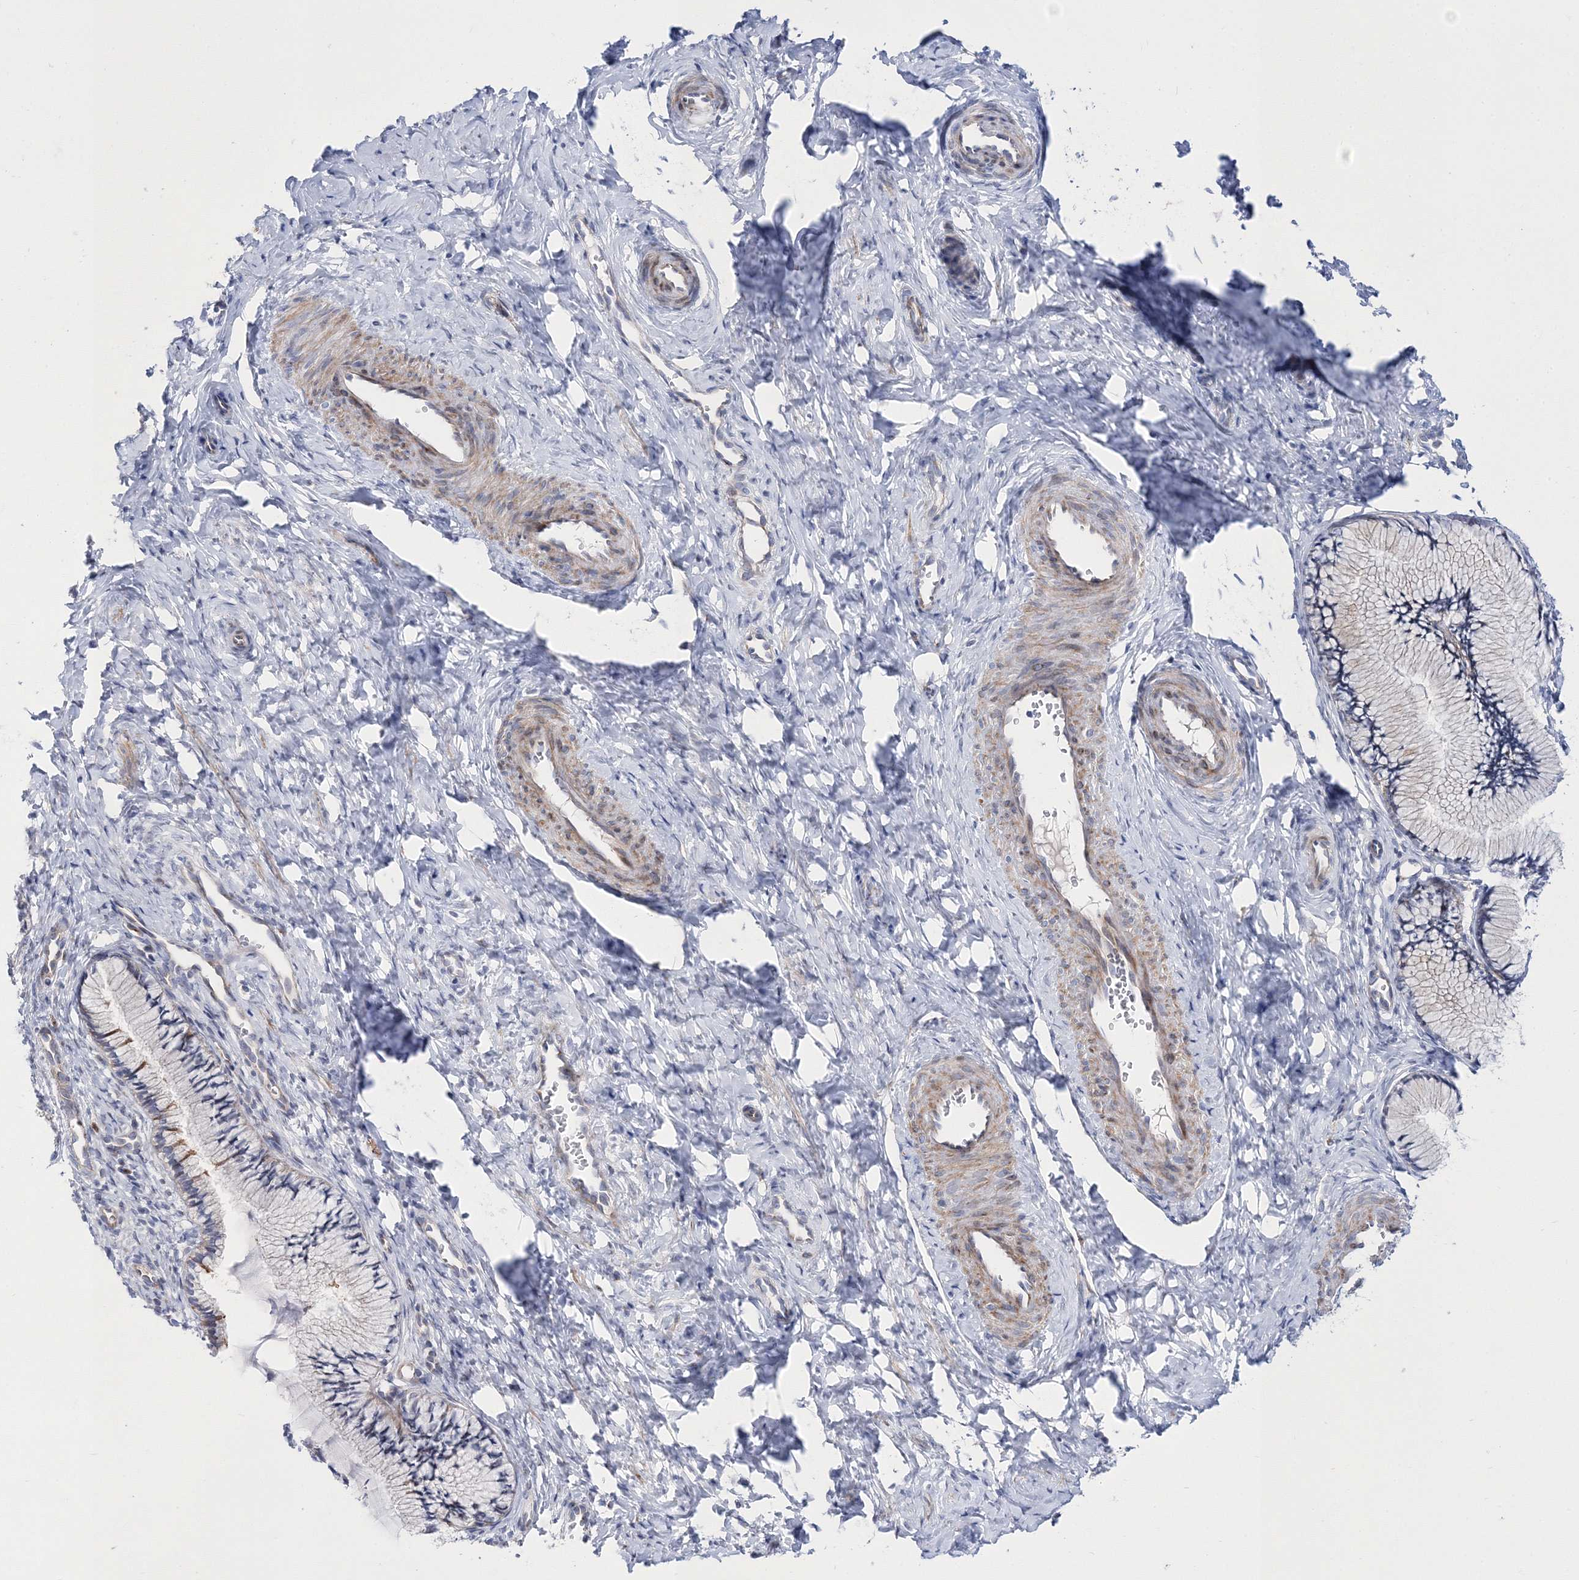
{"staining": {"intensity": "negative", "quantity": "none", "location": "none"}, "tissue": "cervix", "cell_type": "Glandular cells", "image_type": "normal", "snomed": [{"axis": "morphology", "description": "Normal tissue, NOS"}, {"axis": "topography", "description": "Cervix"}], "caption": "The photomicrograph demonstrates no significant staining in glandular cells of cervix. Brightfield microscopy of immunohistochemistry stained with DAB (3,3'-diaminobenzidine) (brown) and hematoxylin (blue), captured at high magnification.", "gene": "ARHGAP32", "patient": {"sex": "female", "age": 27}}